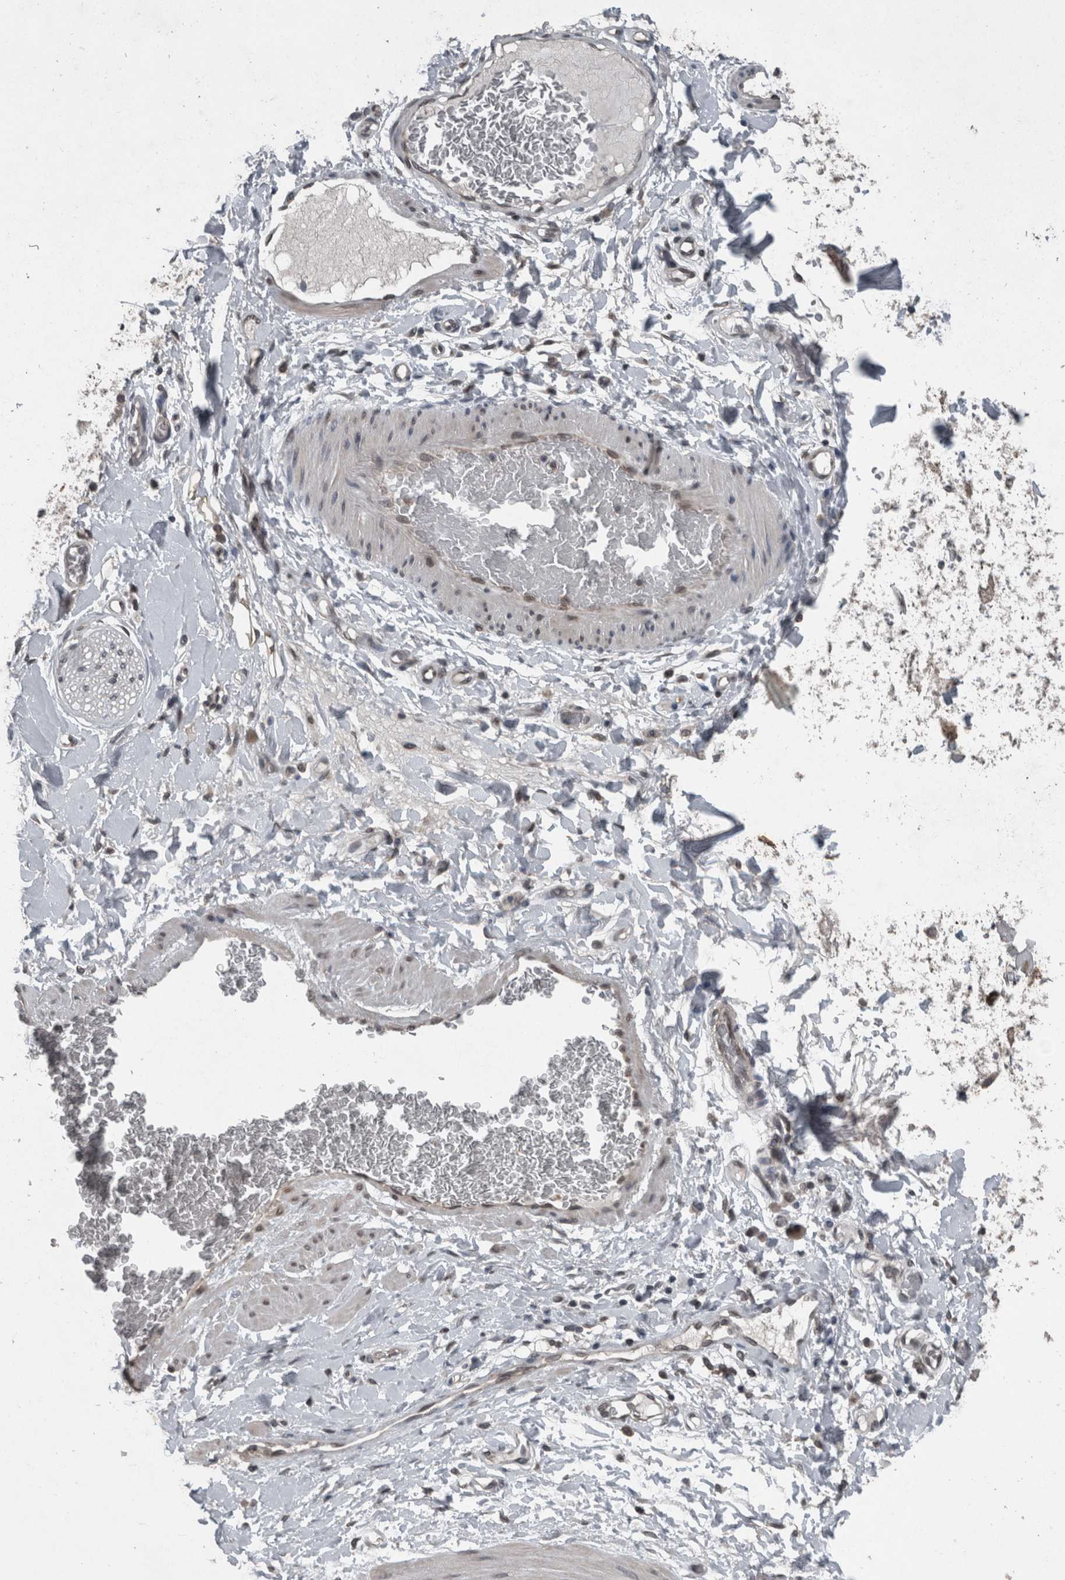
{"staining": {"intensity": "moderate", "quantity": ">75%", "location": "cytoplasmic/membranous,nuclear"}, "tissue": "adipose tissue", "cell_type": "Adipocytes", "image_type": "normal", "snomed": [{"axis": "morphology", "description": "Normal tissue, NOS"}, {"axis": "morphology", "description": "Adenocarcinoma, NOS"}, {"axis": "topography", "description": "Esophagus"}], "caption": "The immunohistochemical stain shows moderate cytoplasmic/membranous,nuclear positivity in adipocytes of normal adipose tissue. (Brightfield microscopy of DAB IHC at high magnification).", "gene": "RANBP2", "patient": {"sex": "male", "age": 62}}